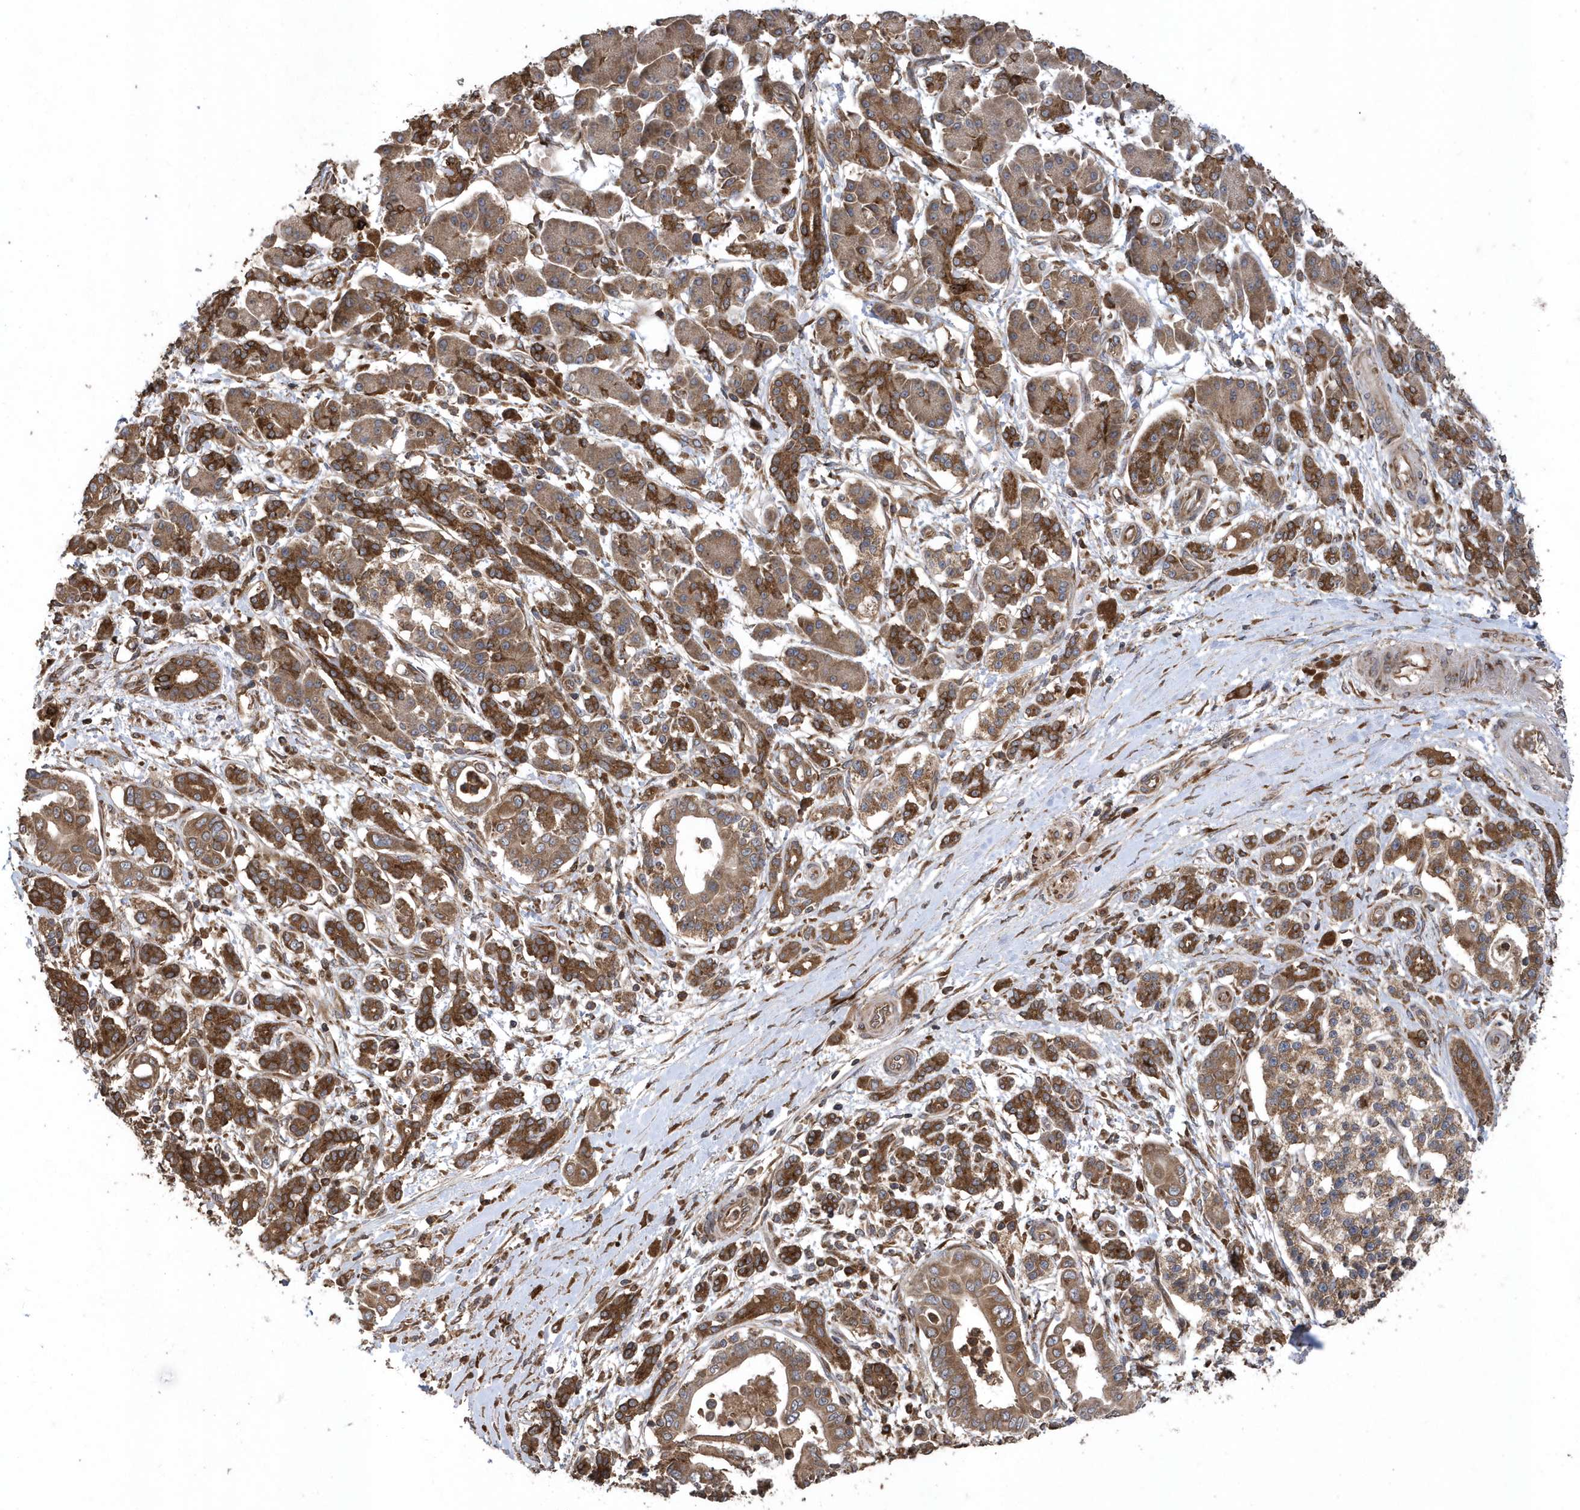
{"staining": {"intensity": "moderate", "quantity": ">75%", "location": "cytoplasmic/membranous"}, "tissue": "pancreatic cancer", "cell_type": "Tumor cells", "image_type": "cancer", "snomed": [{"axis": "morphology", "description": "Adenocarcinoma, NOS"}, {"axis": "topography", "description": "Pancreas"}], "caption": "IHC (DAB) staining of human pancreatic cancer (adenocarcinoma) displays moderate cytoplasmic/membranous protein positivity in approximately >75% of tumor cells. Nuclei are stained in blue.", "gene": "WASHC5", "patient": {"sex": "male", "age": 68}}